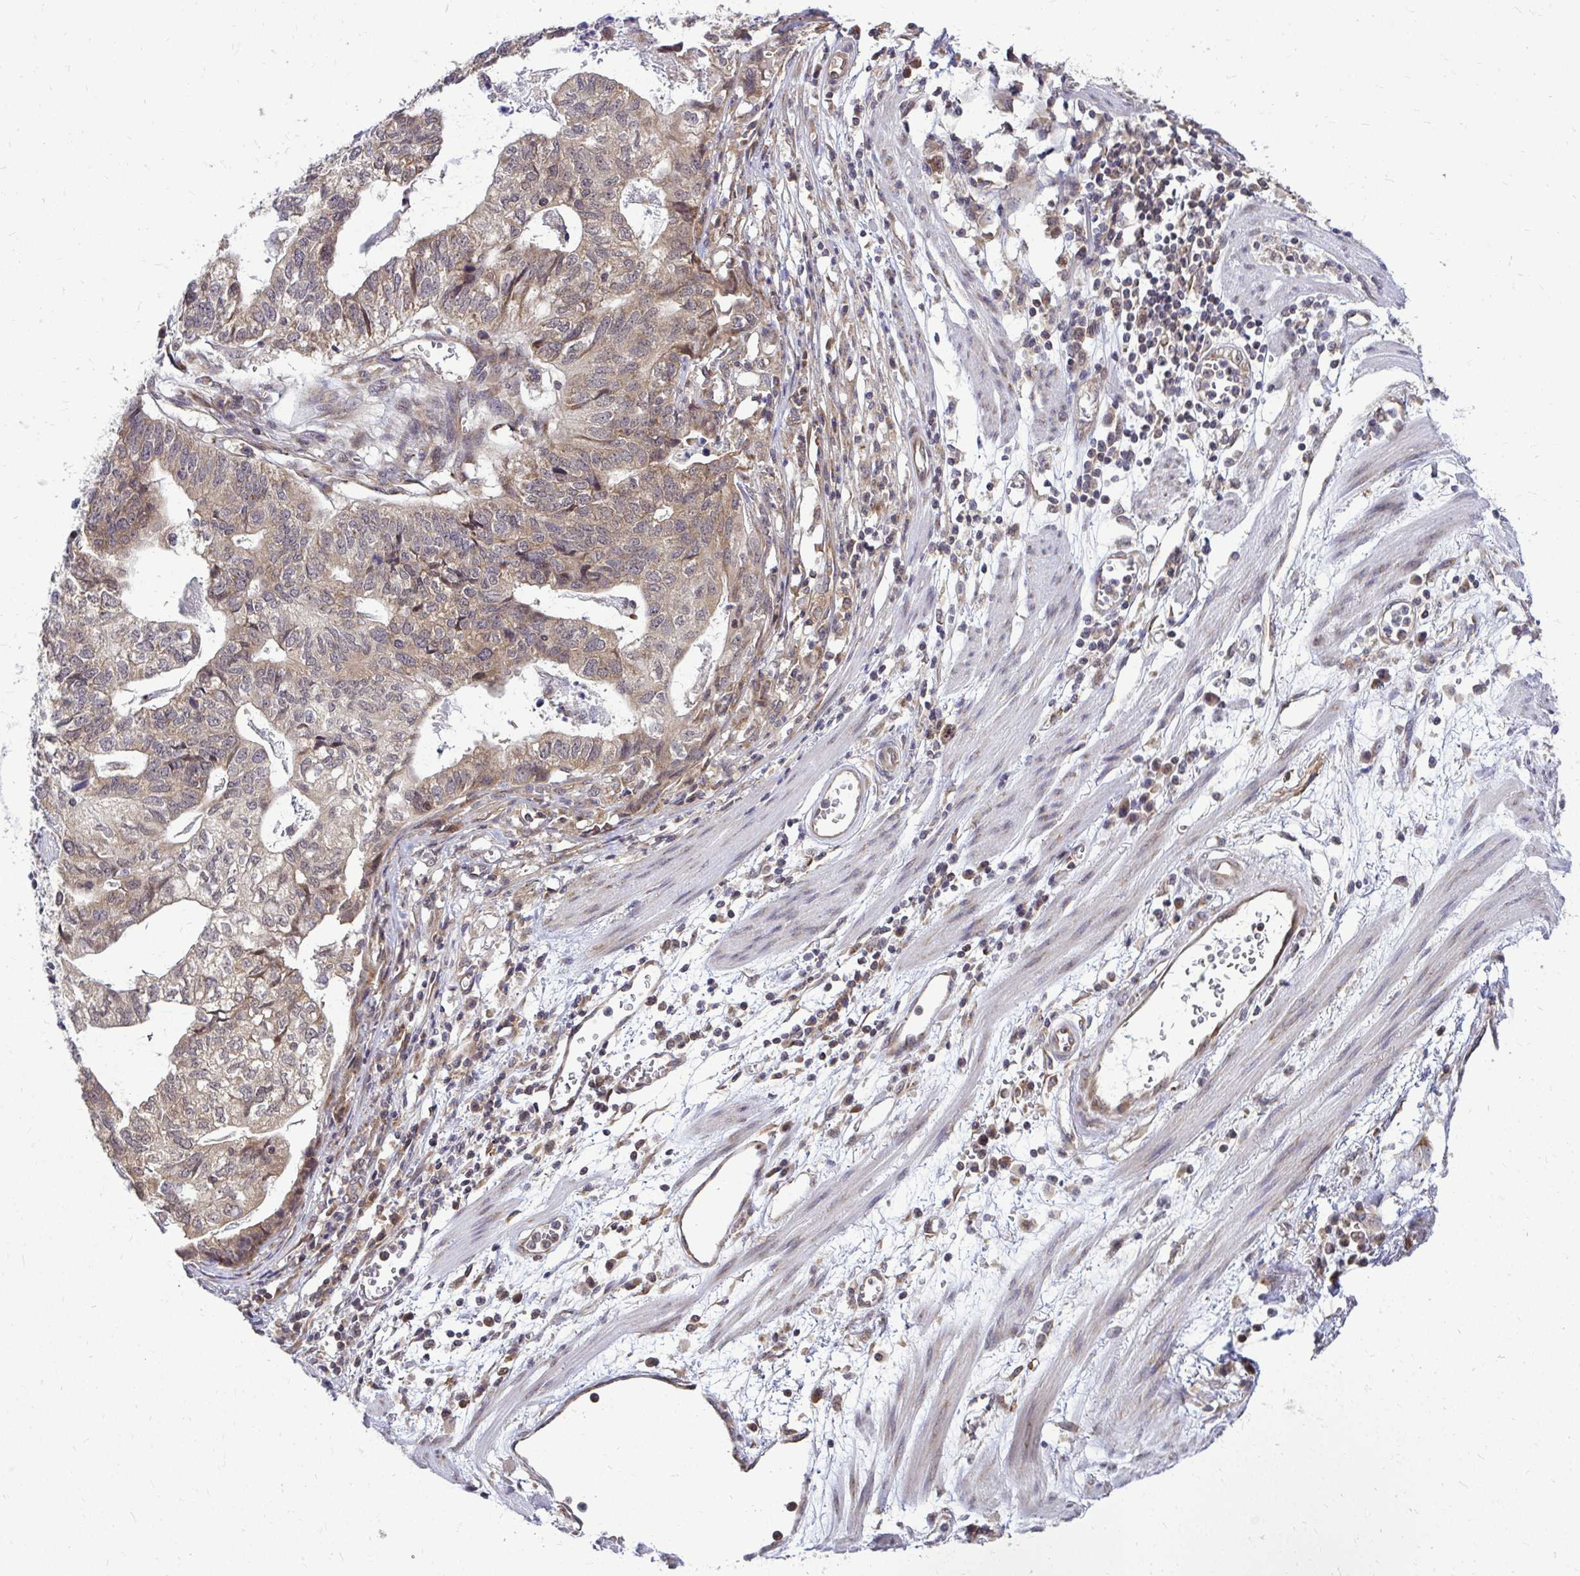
{"staining": {"intensity": "weak", "quantity": "25%-75%", "location": "cytoplasmic/membranous"}, "tissue": "stomach cancer", "cell_type": "Tumor cells", "image_type": "cancer", "snomed": [{"axis": "morphology", "description": "Adenocarcinoma, NOS"}, {"axis": "topography", "description": "Stomach, upper"}], "caption": "Human adenocarcinoma (stomach) stained with a protein marker displays weak staining in tumor cells.", "gene": "FMR1", "patient": {"sex": "female", "age": 67}}